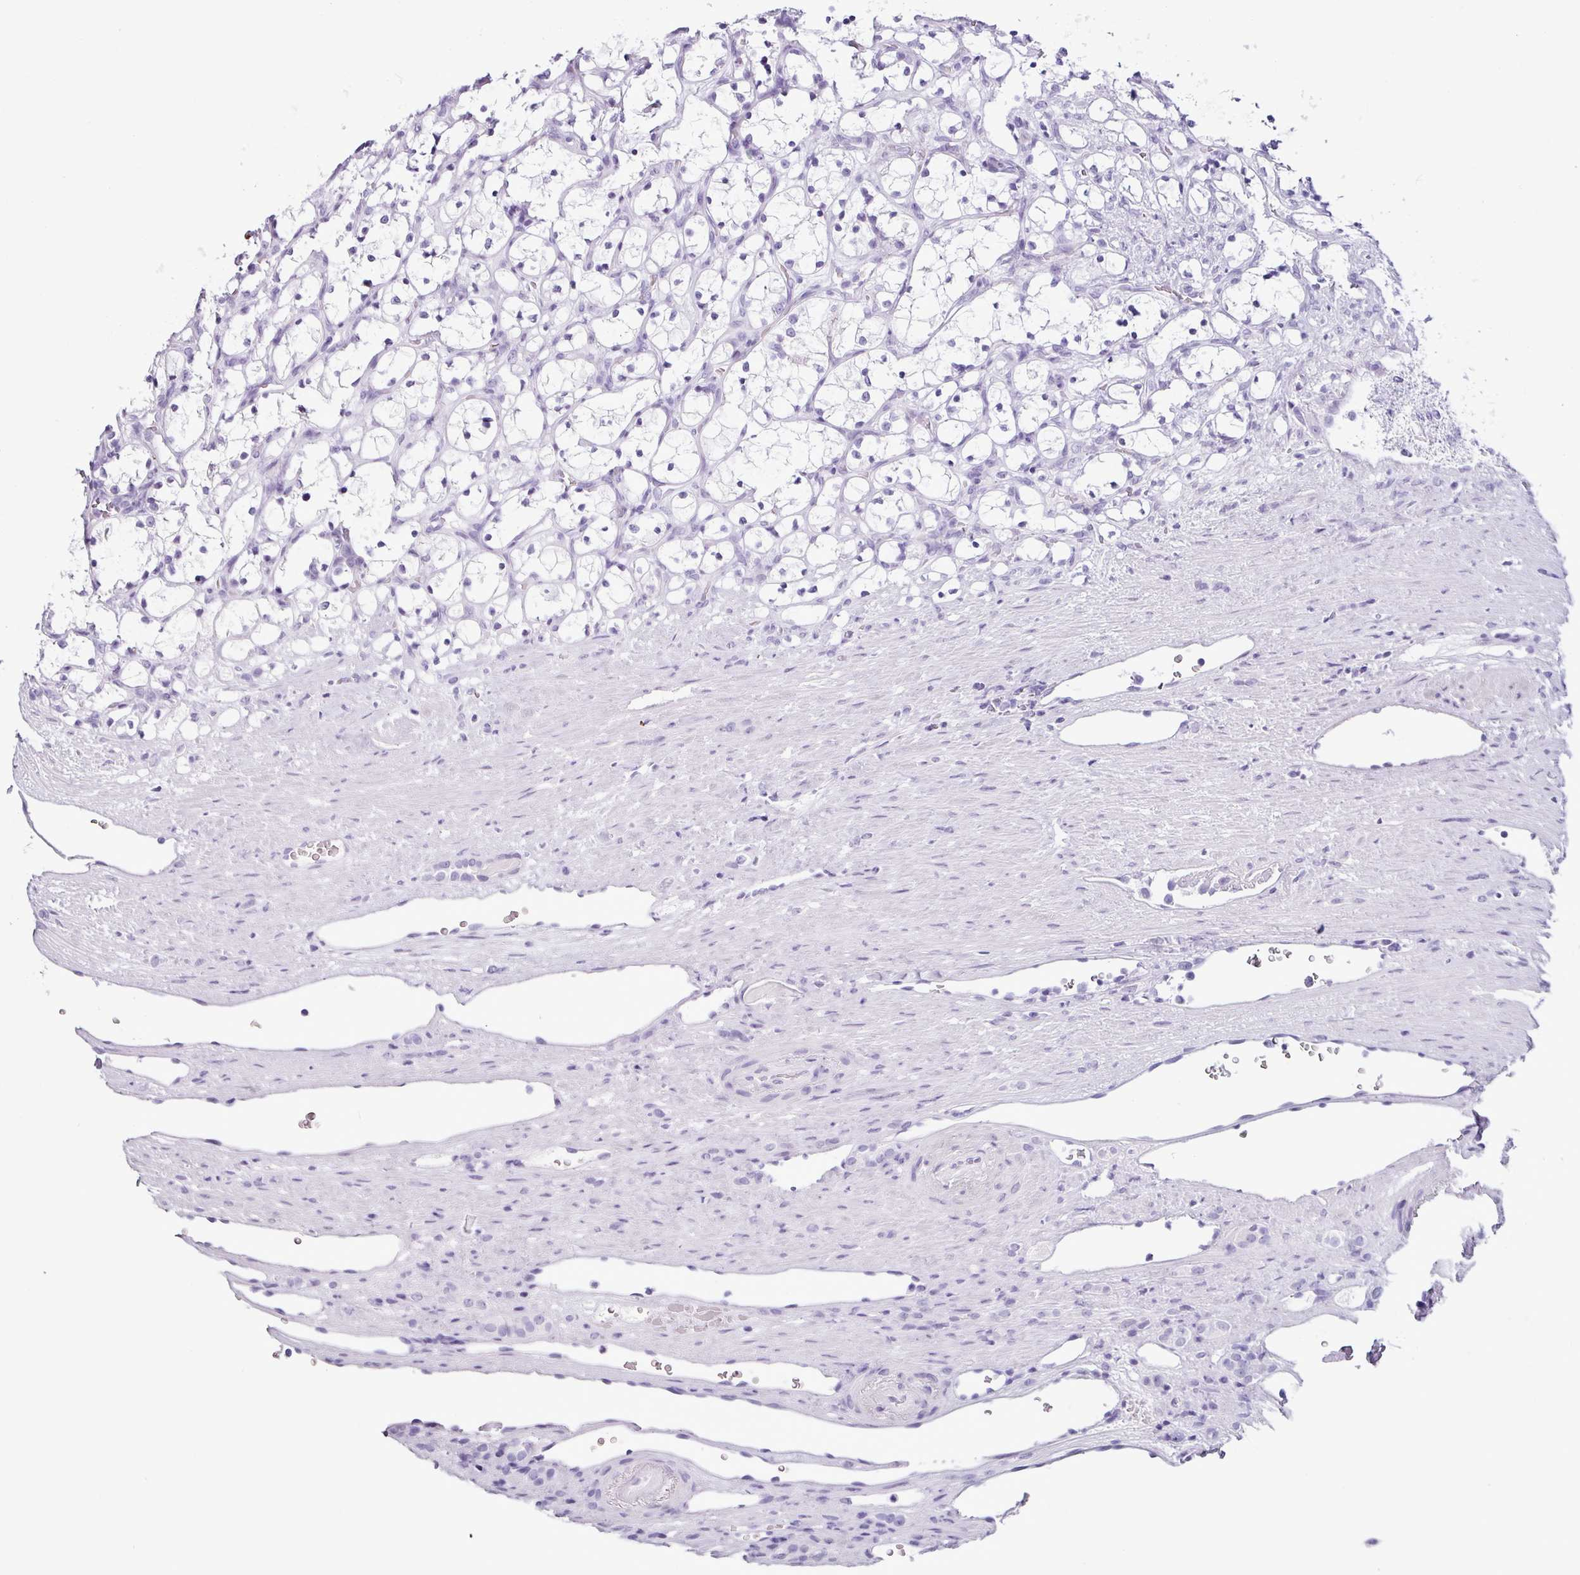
{"staining": {"intensity": "negative", "quantity": "none", "location": "none"}, "tissue": "renal cancer", "cell_type": "Tumor cells", "image_type": "cancer", "snomed": [{"axis": "morphology", "description": "Adenocarcinoma, NOS"}, {"axis": "topography", "description": "Kidney"}], "caption": "Renal cancer (adenocarcinoma) stained for a protein using IHC displays no positivity tumor cells.", "gene": "SCT", "patient": {"sex": "female", "age": 69}}